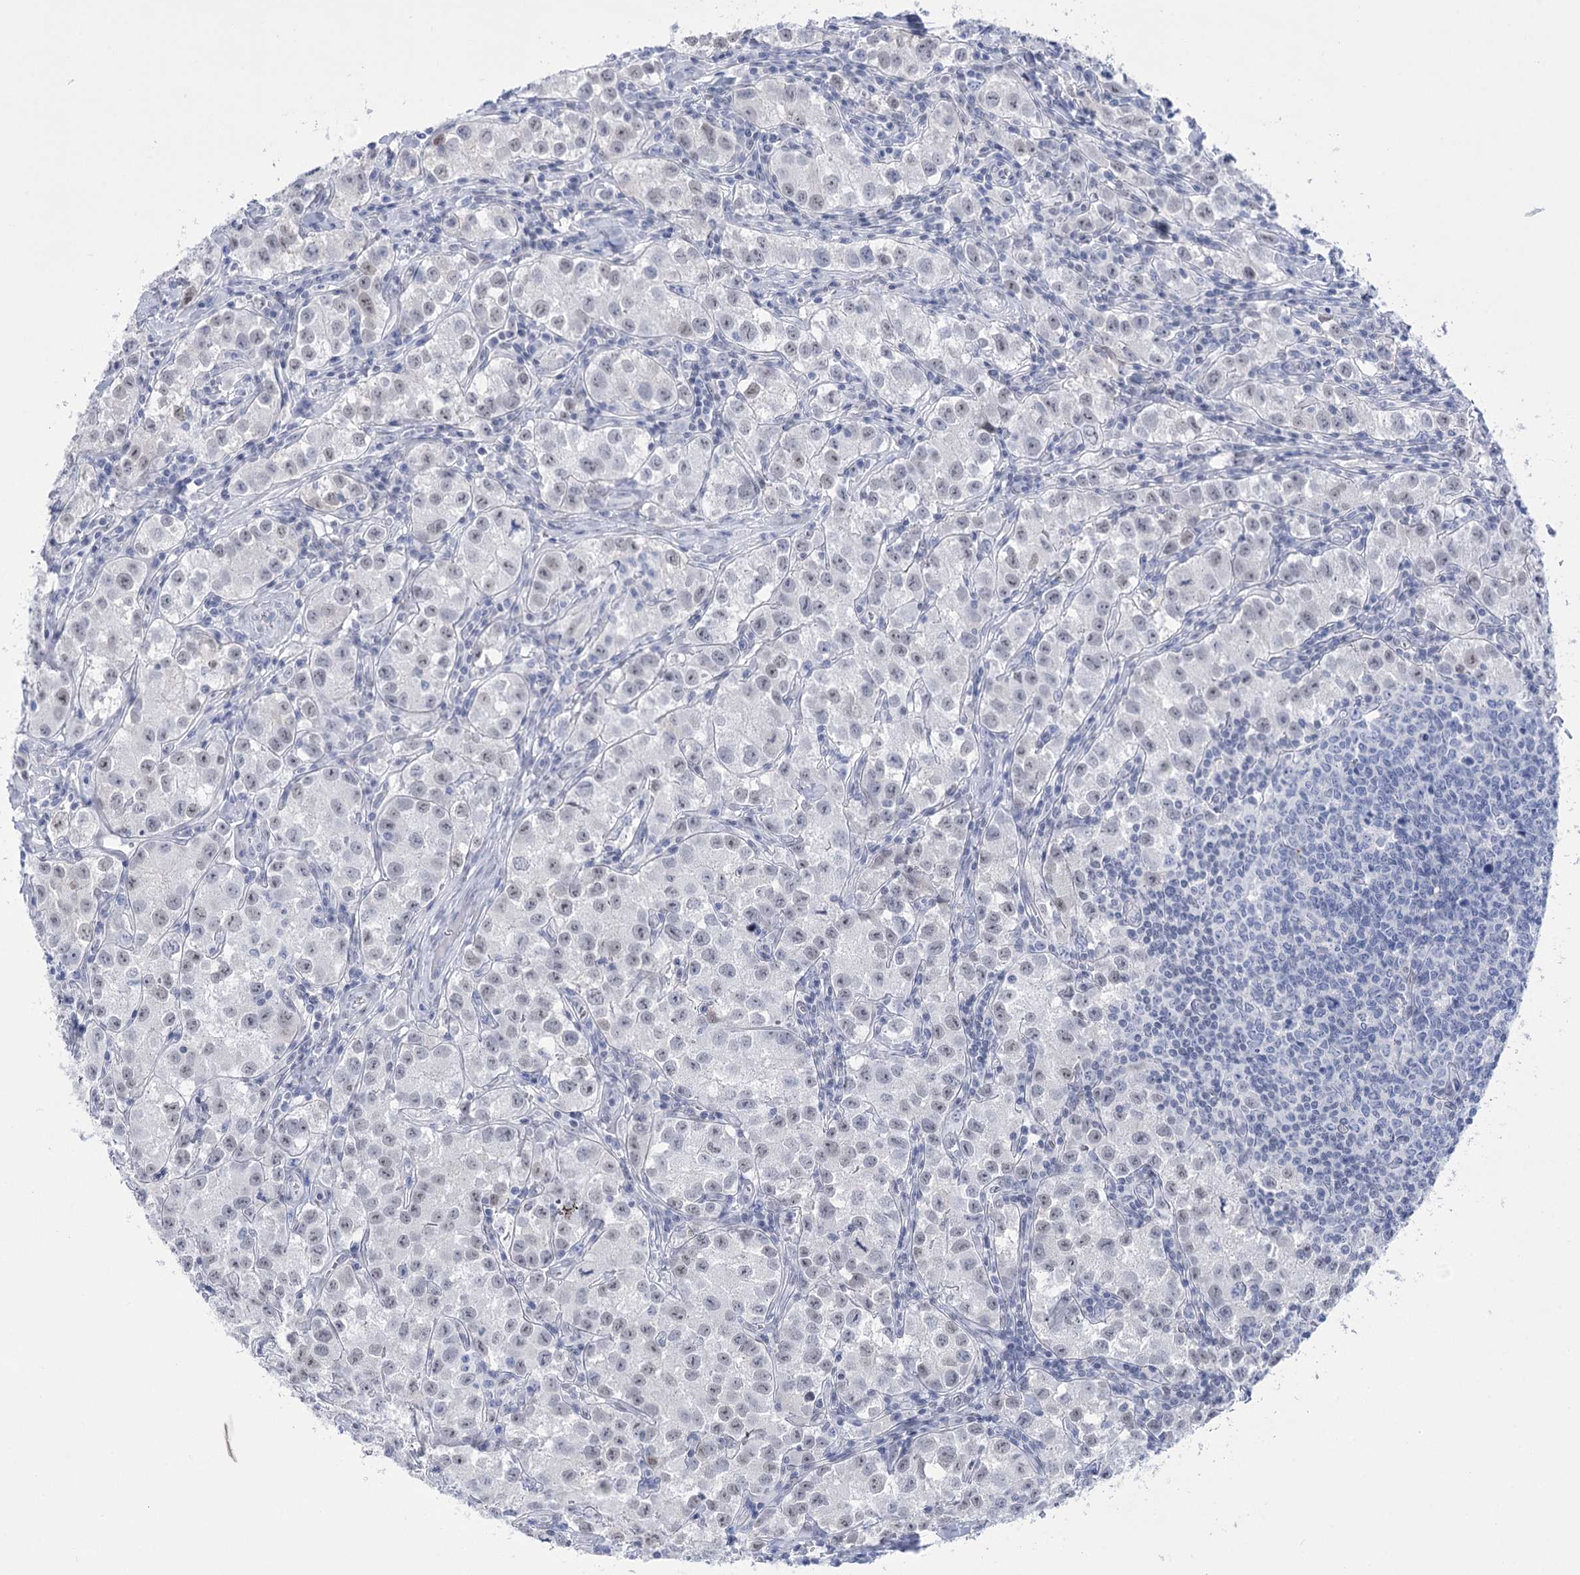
{"staining": {"intensity": "weak", "quantity": "<25%", "location": "nuclear"}, "tissue": "testis cancer", "cell_type": "Tumor cells", "image_type": "cancer", "snomed": [{"axis": "morphology", "description": "Seminoma, NOS"}, {"axis": "morphology", "description": "Carcinoma, Embryonal, NOS"}, {"axis": "topography", "description": "Testis"}], "caption": "An immunohistochemistry image of testis seminoma is shown. There is no staining in tumor cells of testis seminoma. (DAB (3,3'-diaminobenzidine) IHC, high magnification).", "gene": "HORMAD1", "patient": {"sex": "male", "age": 43}}